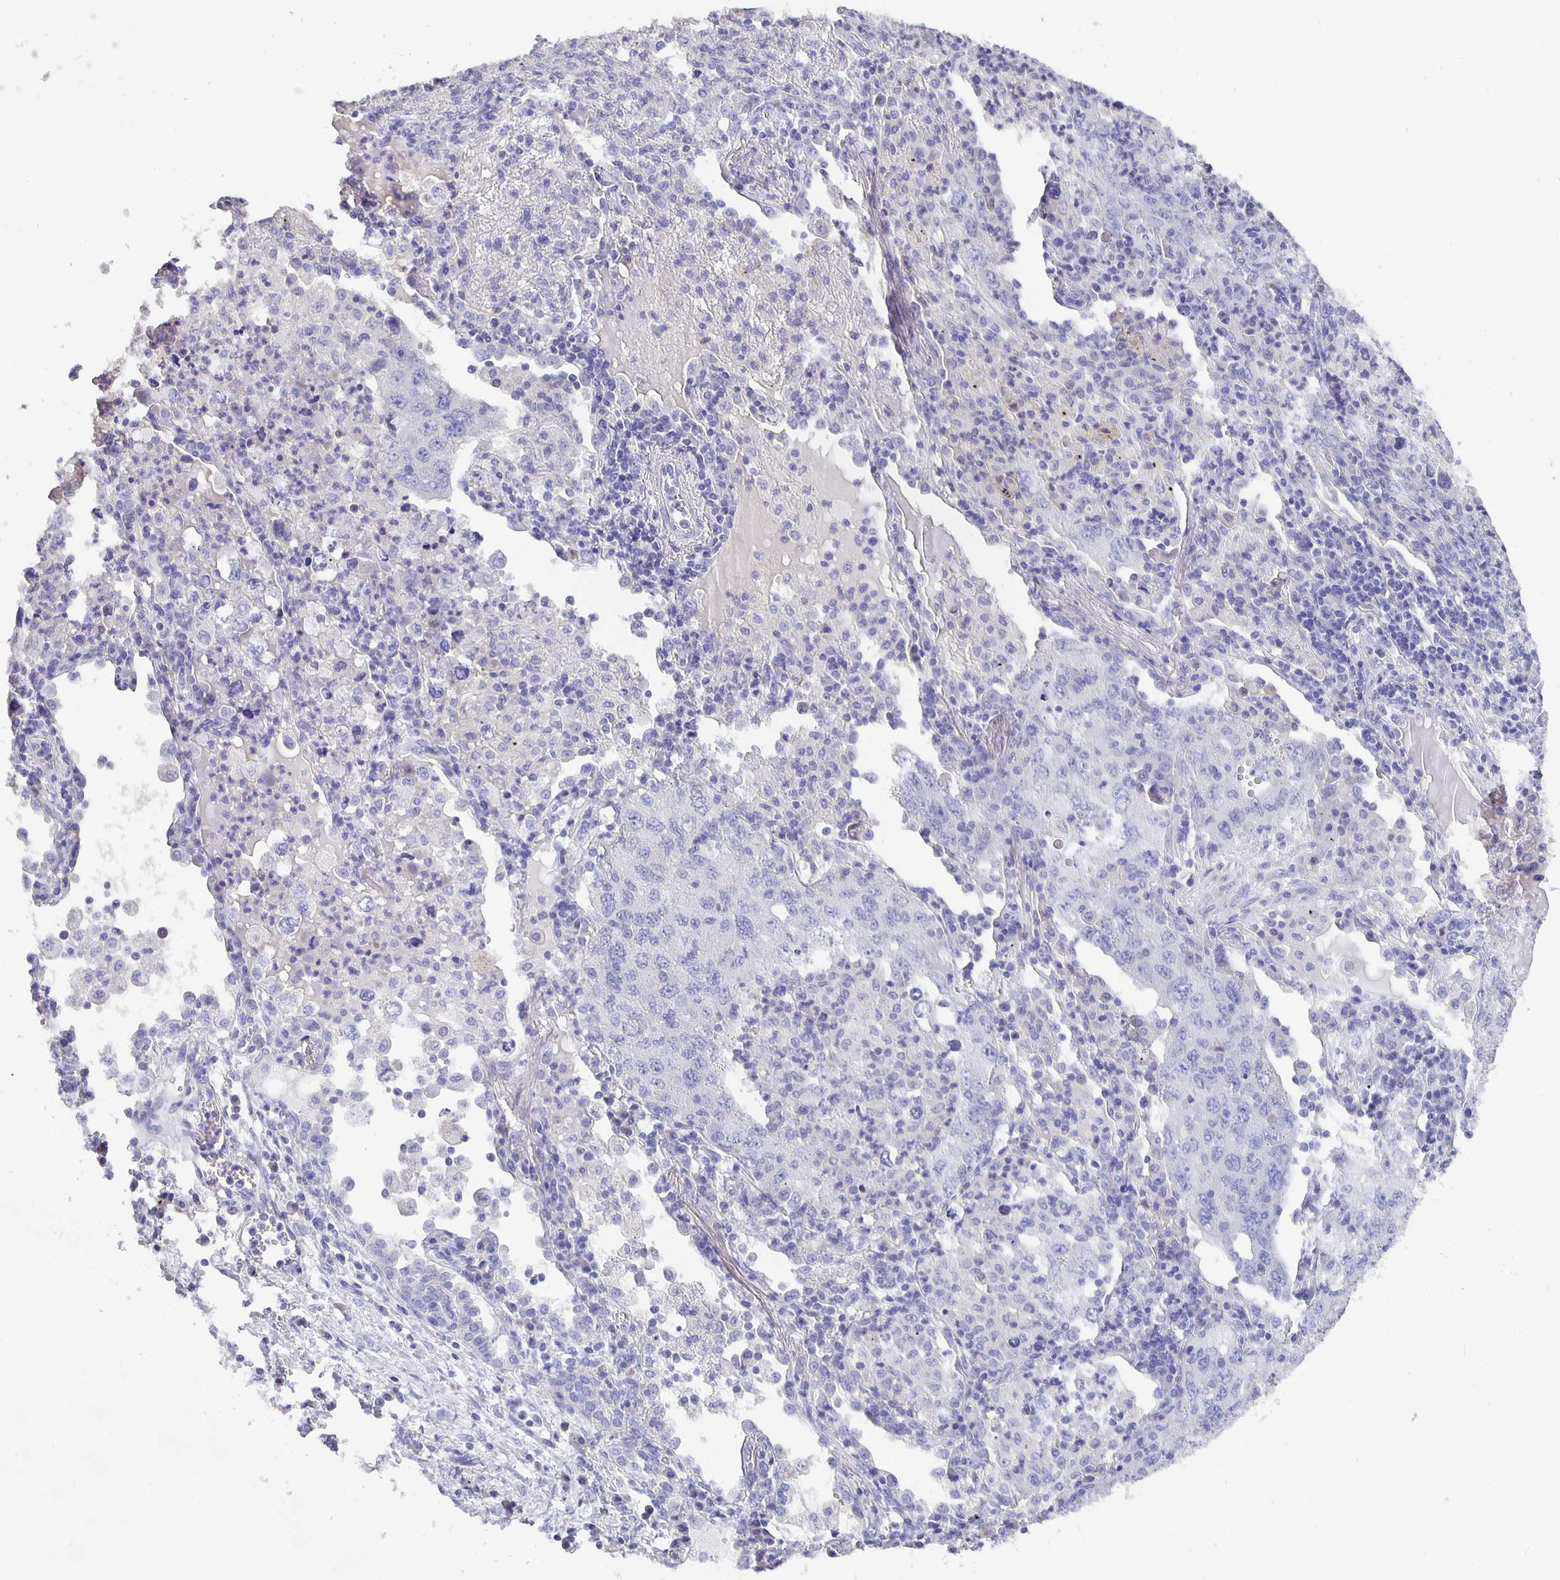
{"staining": {"intensity": "negative", "quantity": "none", "location": "none"}, "tissue": "lung cancer", "cell_type": "Tumor cells", "image_type": "cancer", "snomed": [{"axis": "morphology", "description": "Adenocarcinoma, NOS"}, {"axis": "topography", "description": "Lung"}], "caption": "IHC of lung adenocarcinoma shows no expression in tumor cells.", "gene": "CFAP74", "patient": {"sex": "female", "age": 57}}